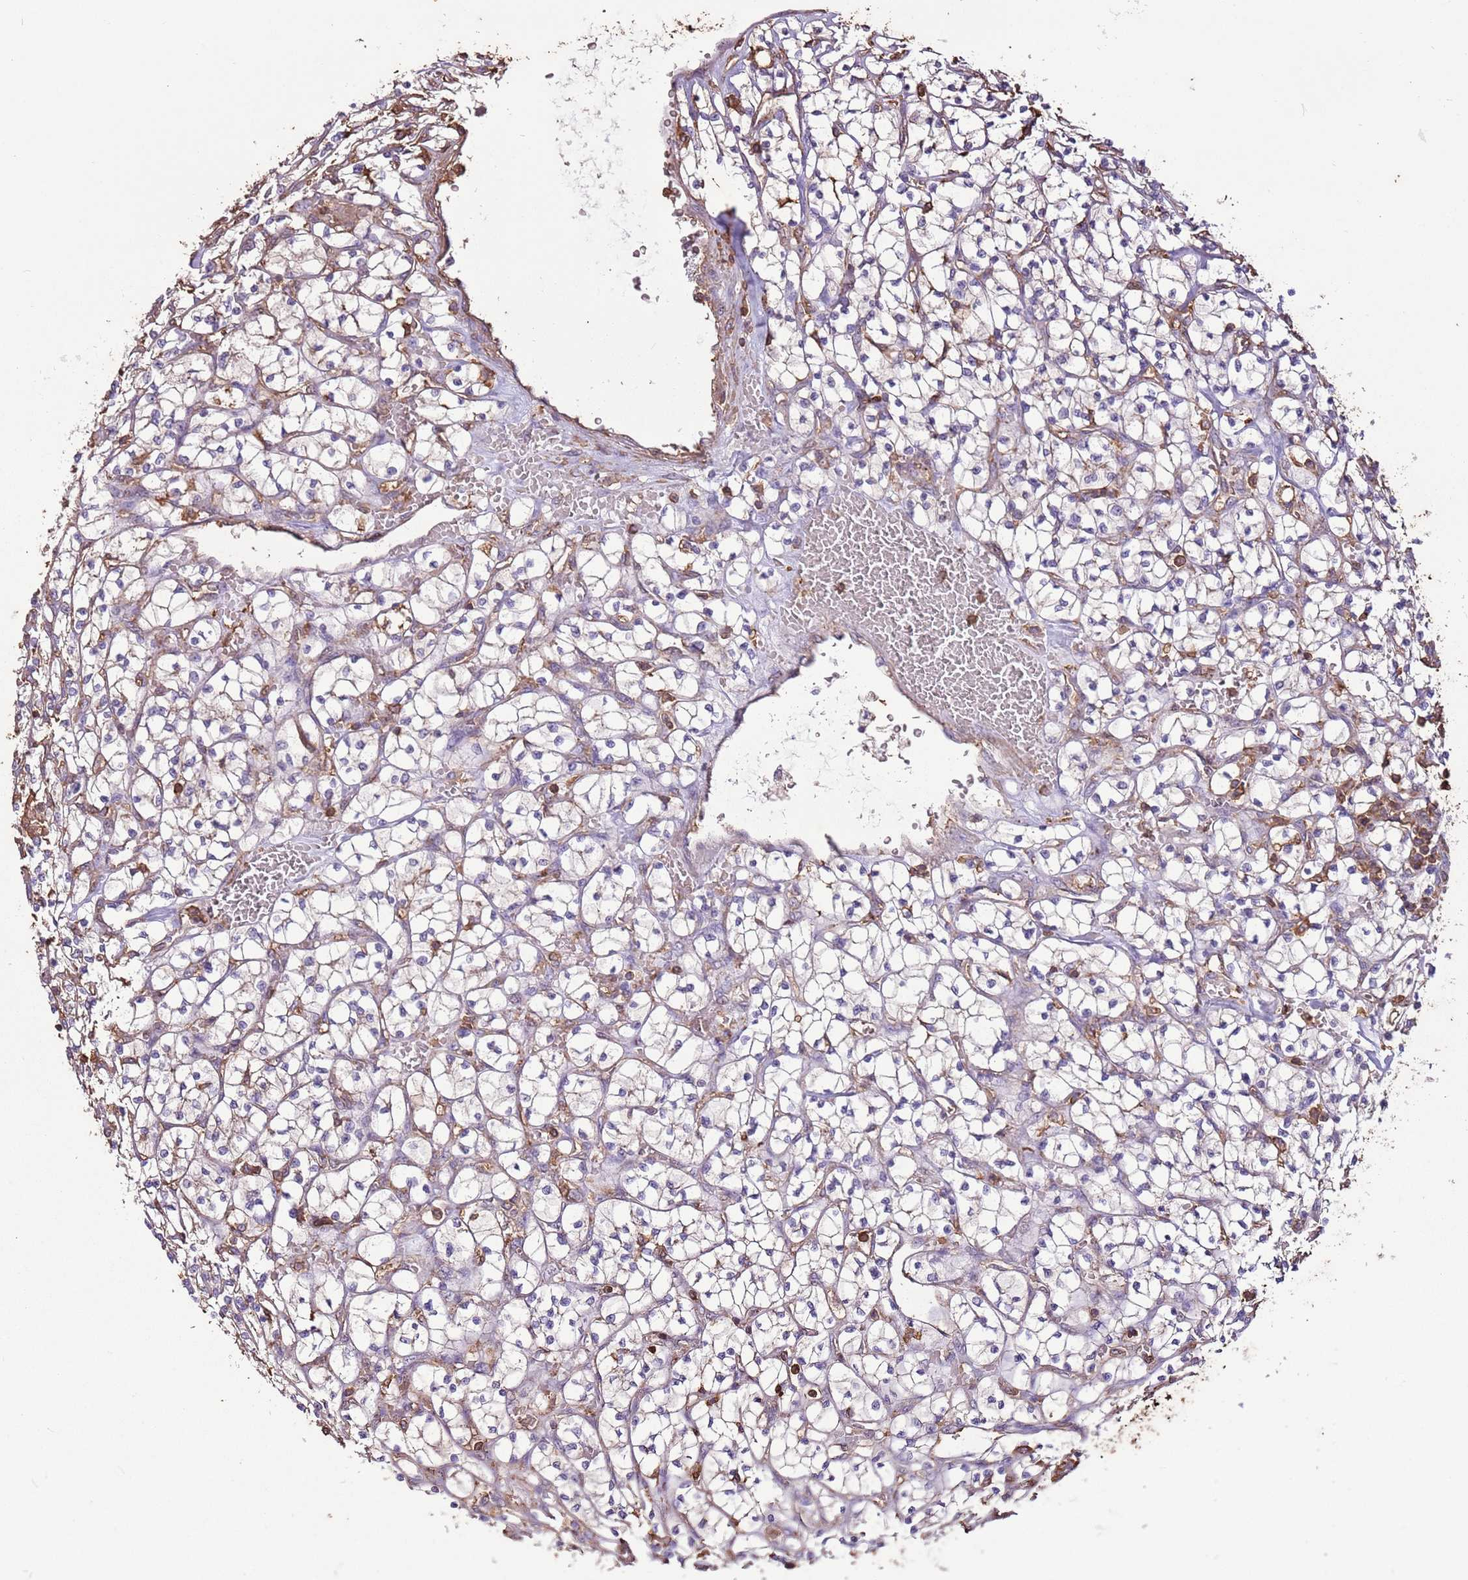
{"staining": {"intensity": "negative", "quantity": "none", "location": "none"}, "tissue": "renal cancer", "cell_type": "Tumor cells", "image_type": "cancer", "snomed": [{"axis": "morphology", "description": "Adenocarcinoma, NOS"}, {"axis": "topography", "description": "Kidney"}], "caption": "Adenocarcinoma (renal) was stained to show a protein in brown. There is no significant staining in tumor cells.", "gene": "ARL10", "patient": {"sex": "female", "age": 64}}